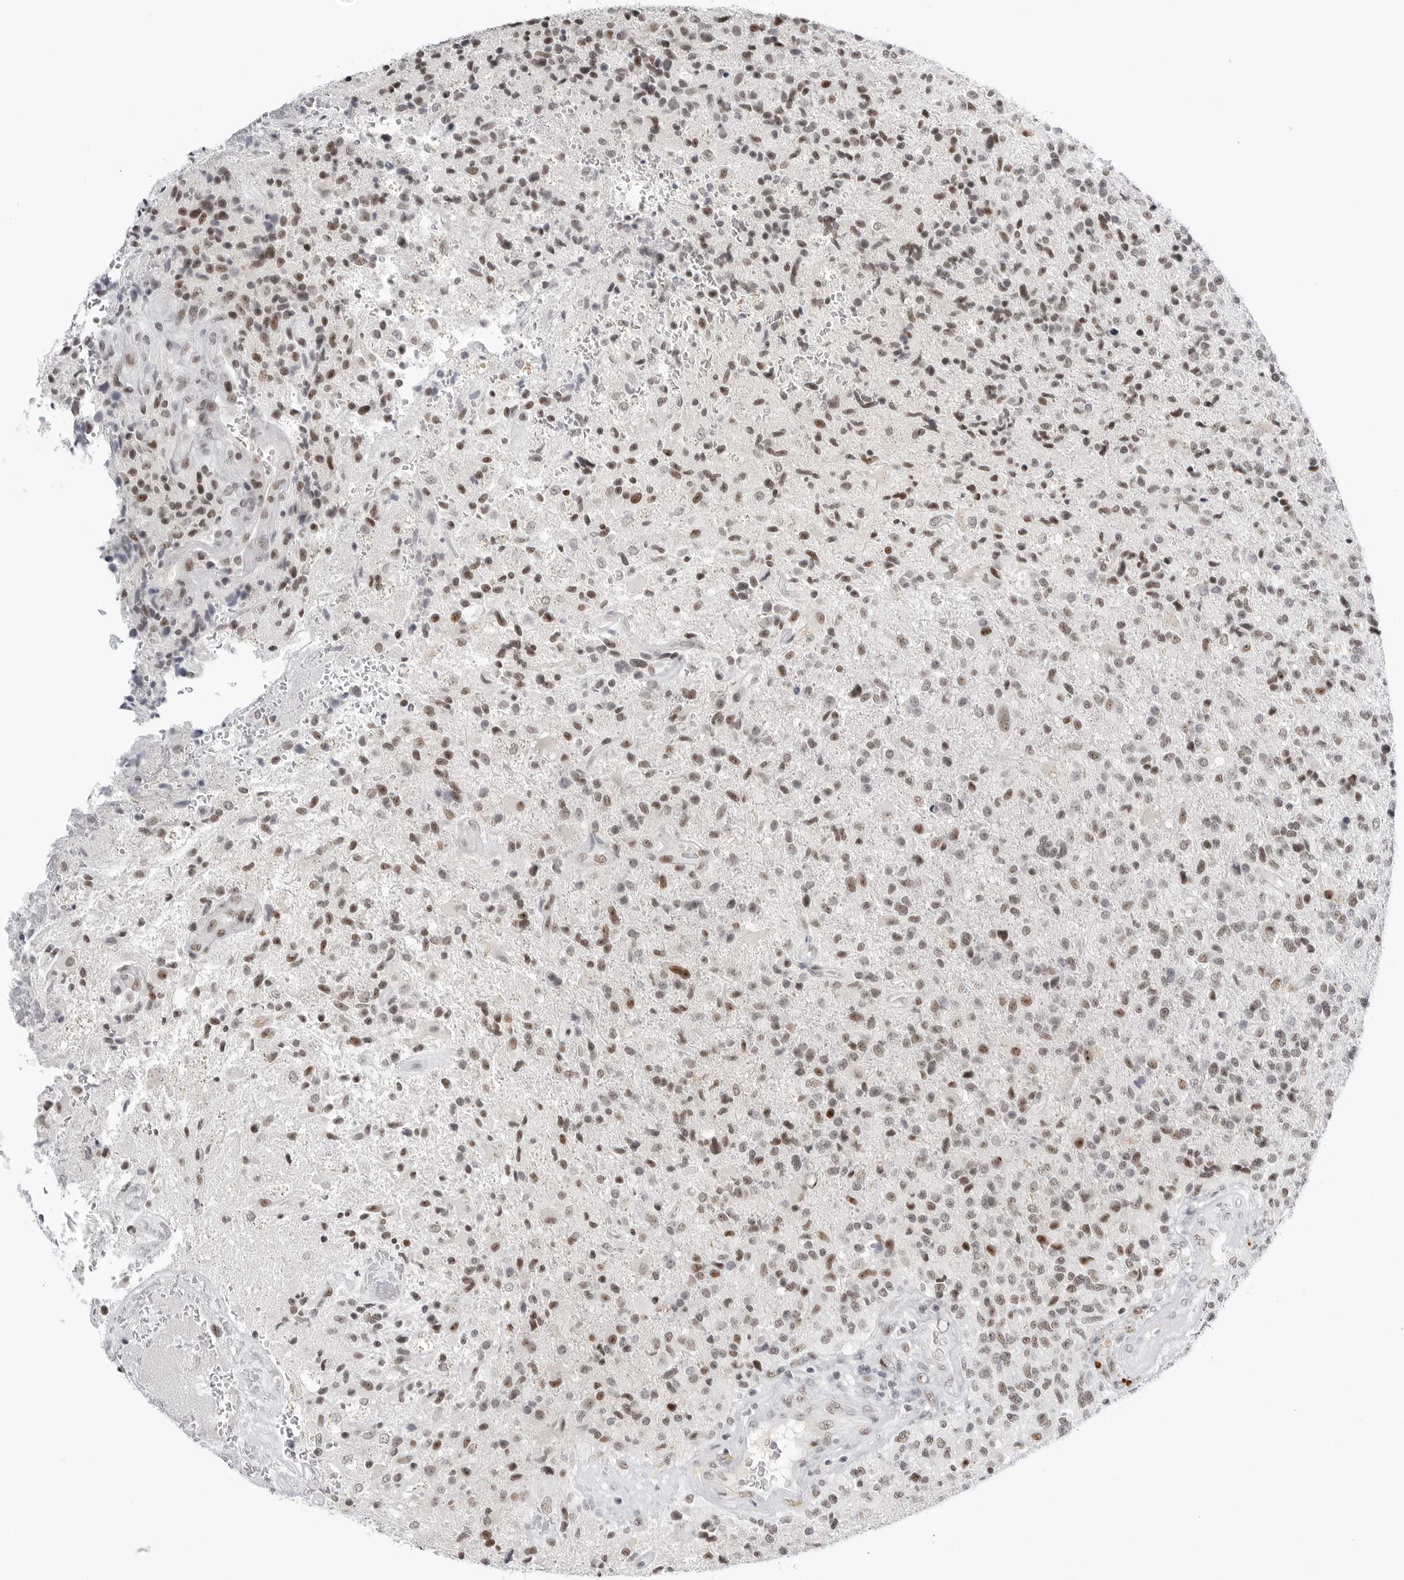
{"staining": {"intensity": "moderate", "quantity": "25%-75%", "location": "nuclear"}, "tissue": "glioma", "cell_type": "Tumor cells", "image_type": "cancer", "snomed": [{"axis": "morphology", "description": "Glioma, malignant, High grade"}, {"axis": "topography", "description": "Brain"}], "caption": "Malignant high-grade glioma was stained to show a protein in brown. There is medium levels of moderate nuclear expression in approximately 25%-75% of tumor cells.", "gene": "WRAP53", "patient": {"sex": "male", "age": 72}}